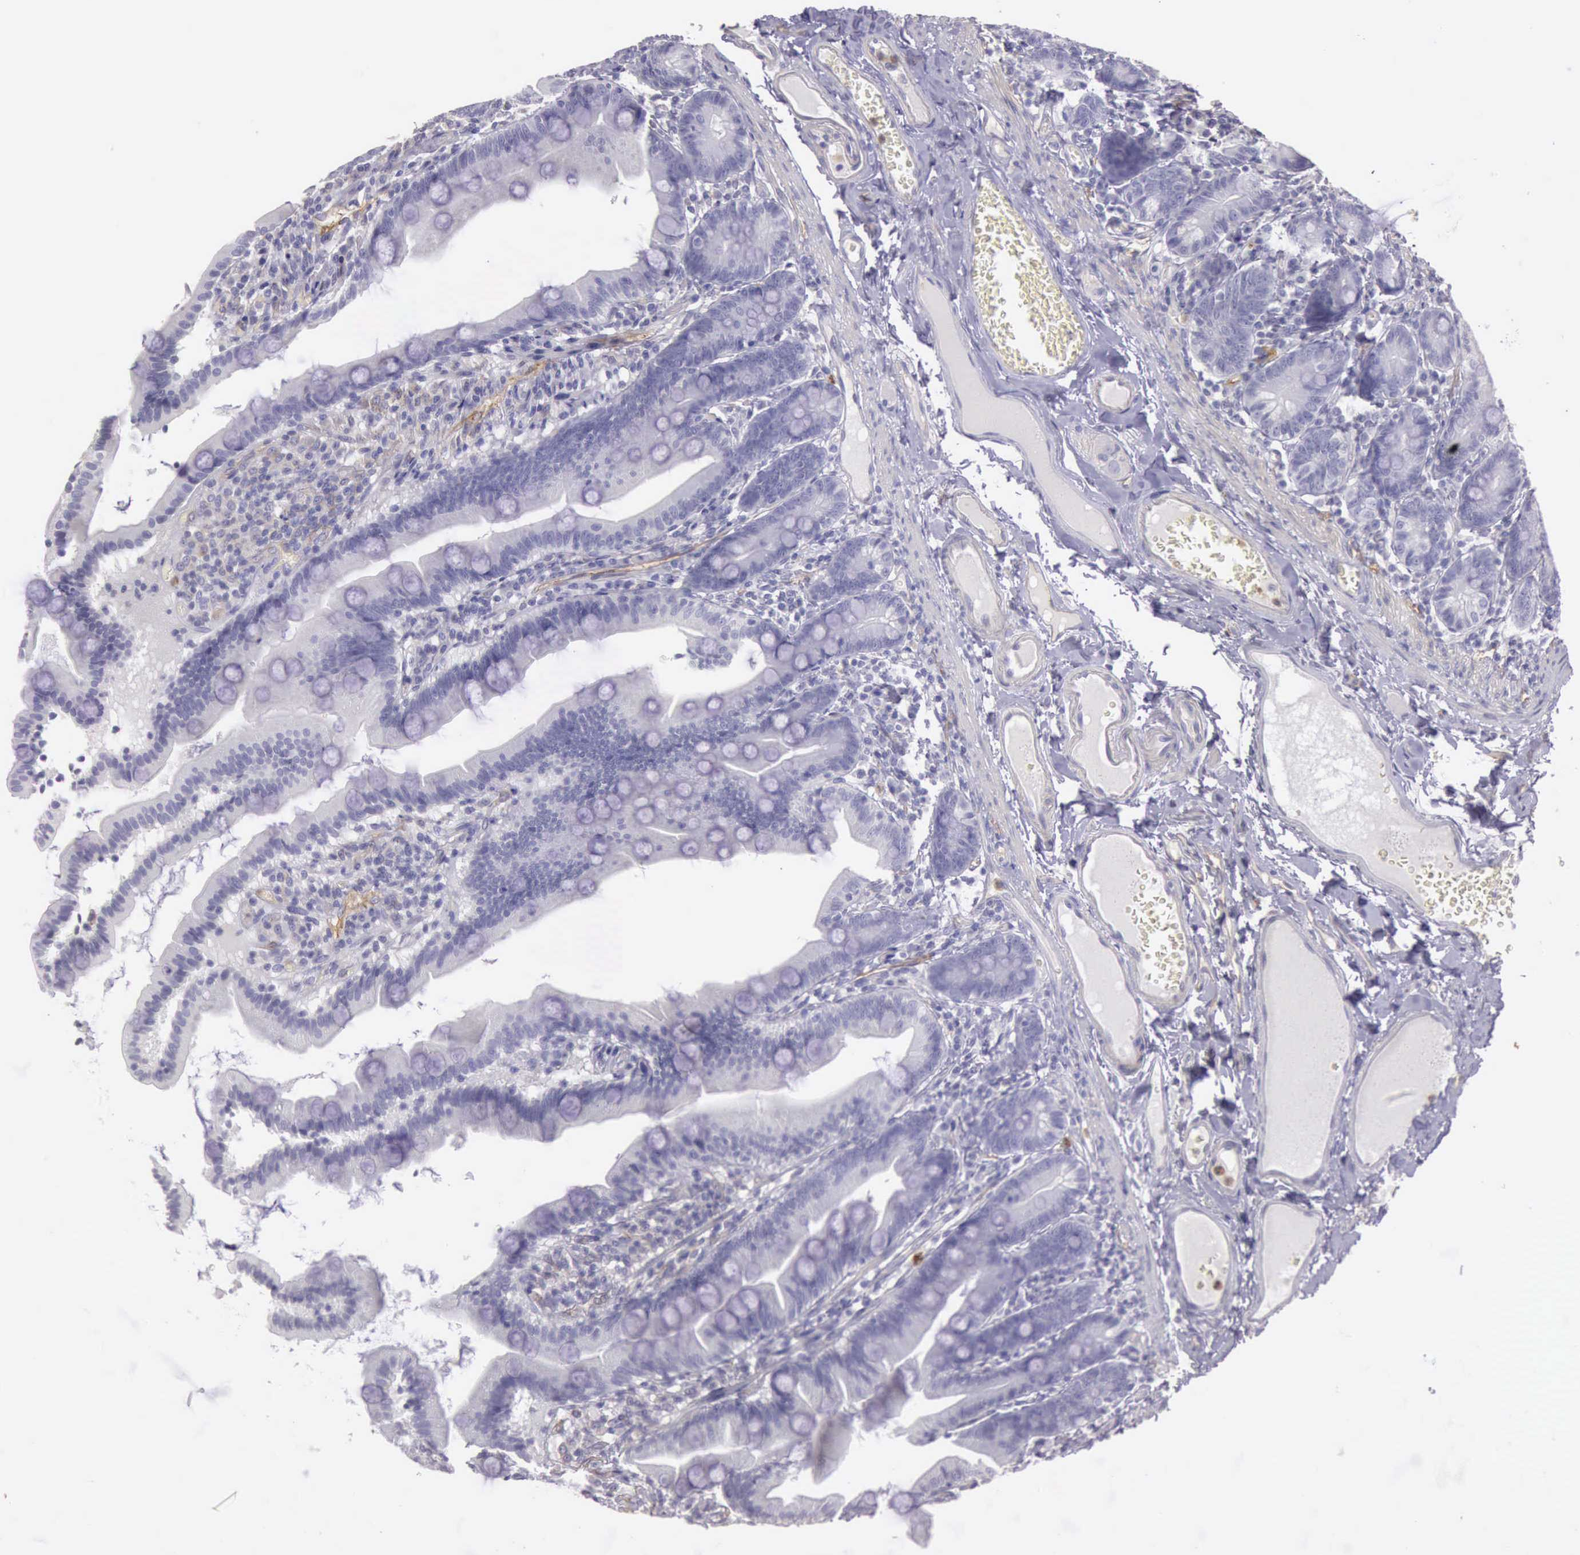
{"staining": {"intensity": "negative", "quantity": "none", "location": "none"}, "tissue": "duodenum", "cell_type": "Glandular cells", "image_type": "normal", "snomed": [{"axis": "morphology", "description": "Normal tissue, NOS"}, {"axis": "topography", "description": "Duodenum"}], "caption": "The immunohistochemistry image has no significant expression in glandular cells of duodenum.", "gene": "TCEANC", "patient": {"sex": "female", "age": 75}}